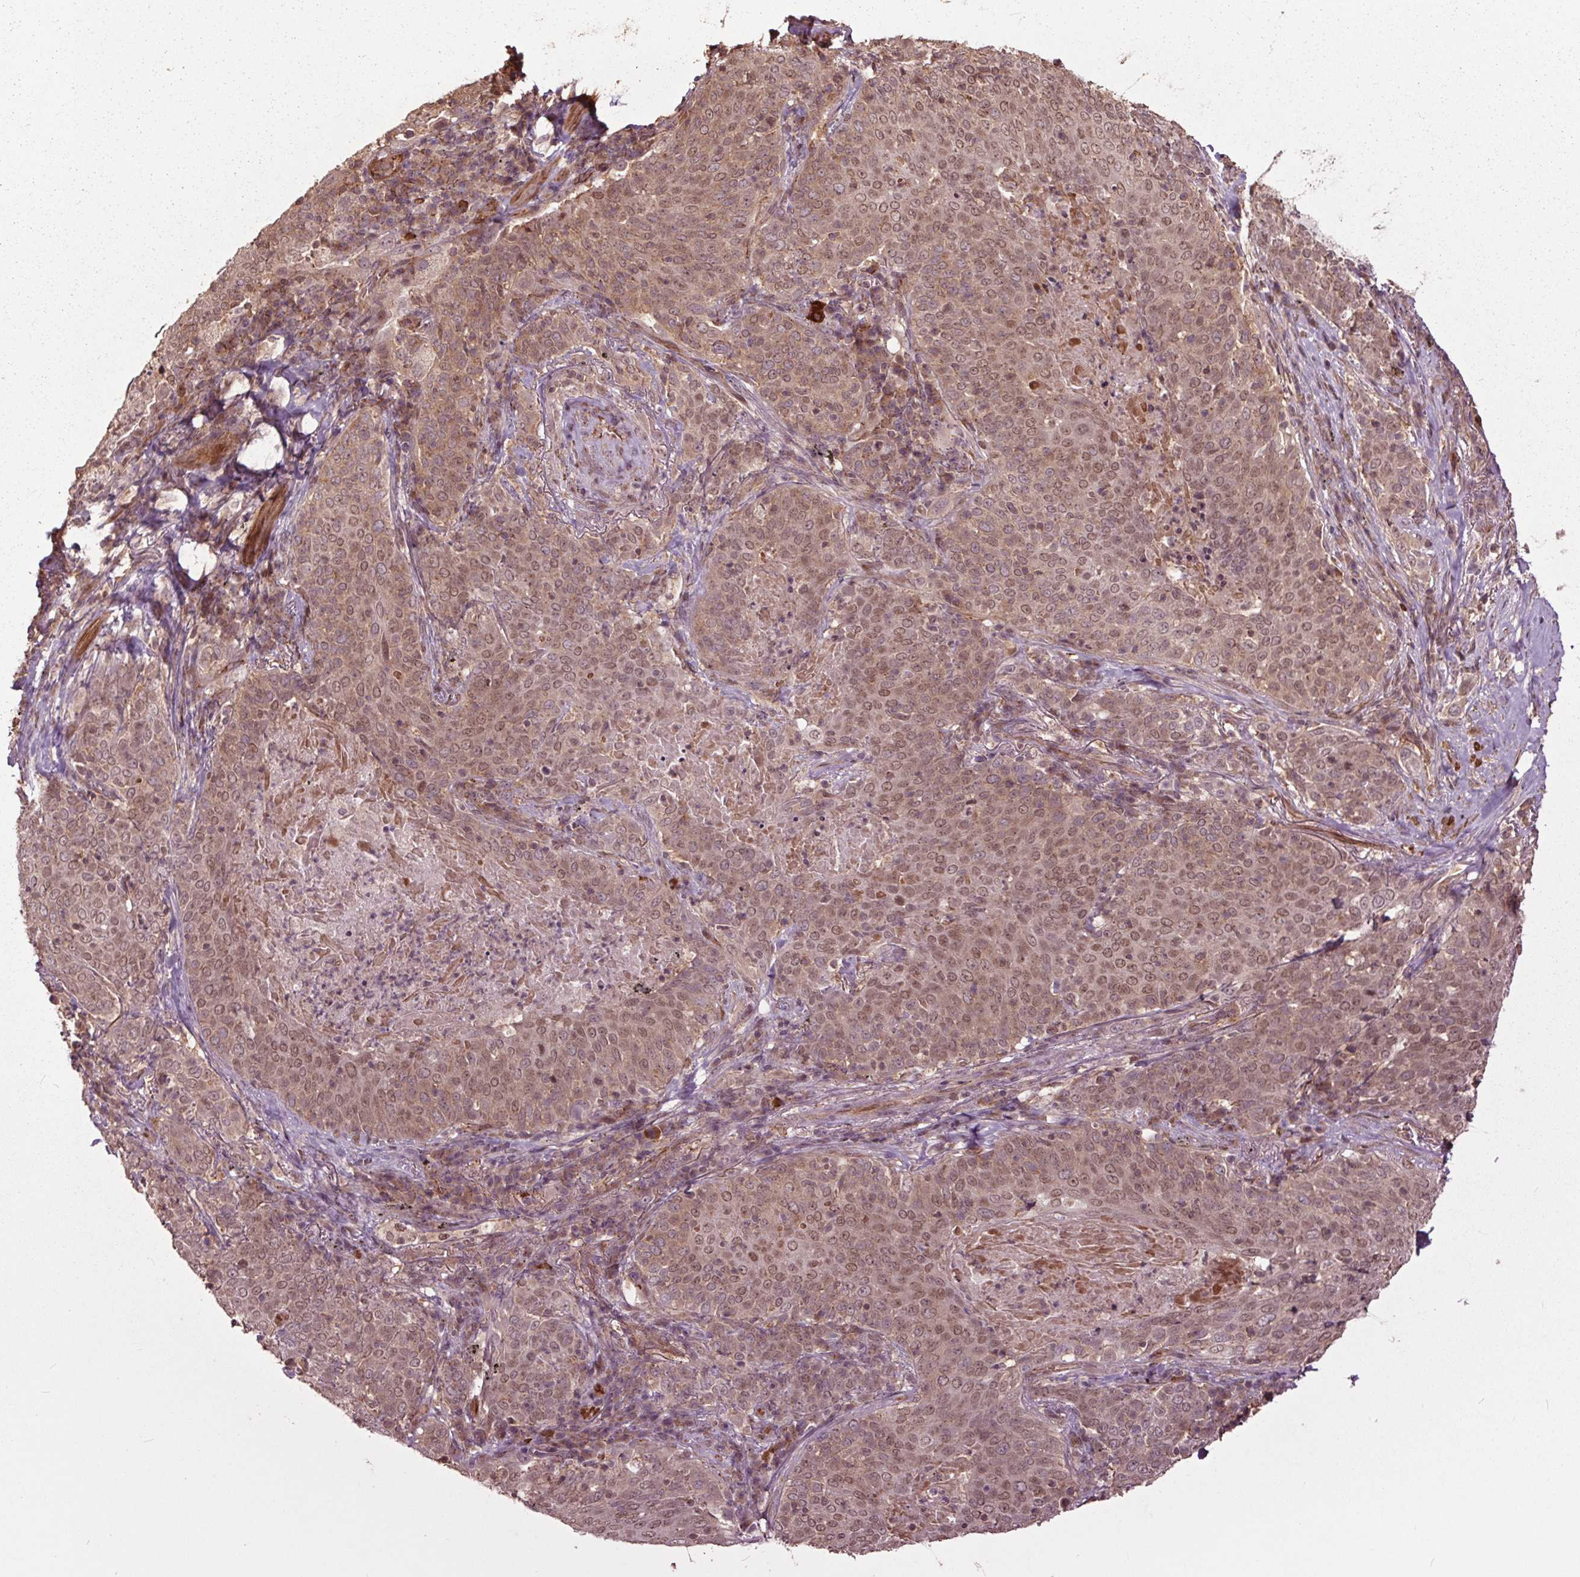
{"staining": {"intensity": "moderate", "quantity": ">75%", "location": "cytoplasmic/membranous,nuclear"}, "tissue": "lung cancer", "cell_type": "Tumor cells", "image_type": "cancer", "snomed": [{"axis": "morphology", "description": "Squamous cell carcinoma, NOS"}, {"axis": "topography", "description": "Lung"}], "caption": "Protein staining displays moderate cytoplasmic/membranous and nuclear expression in approximately >75% of tumor cells in squamous cell carcinoma (lung).", "gene": "CEP95", "patient": {"sex": "male", "age": 82}}